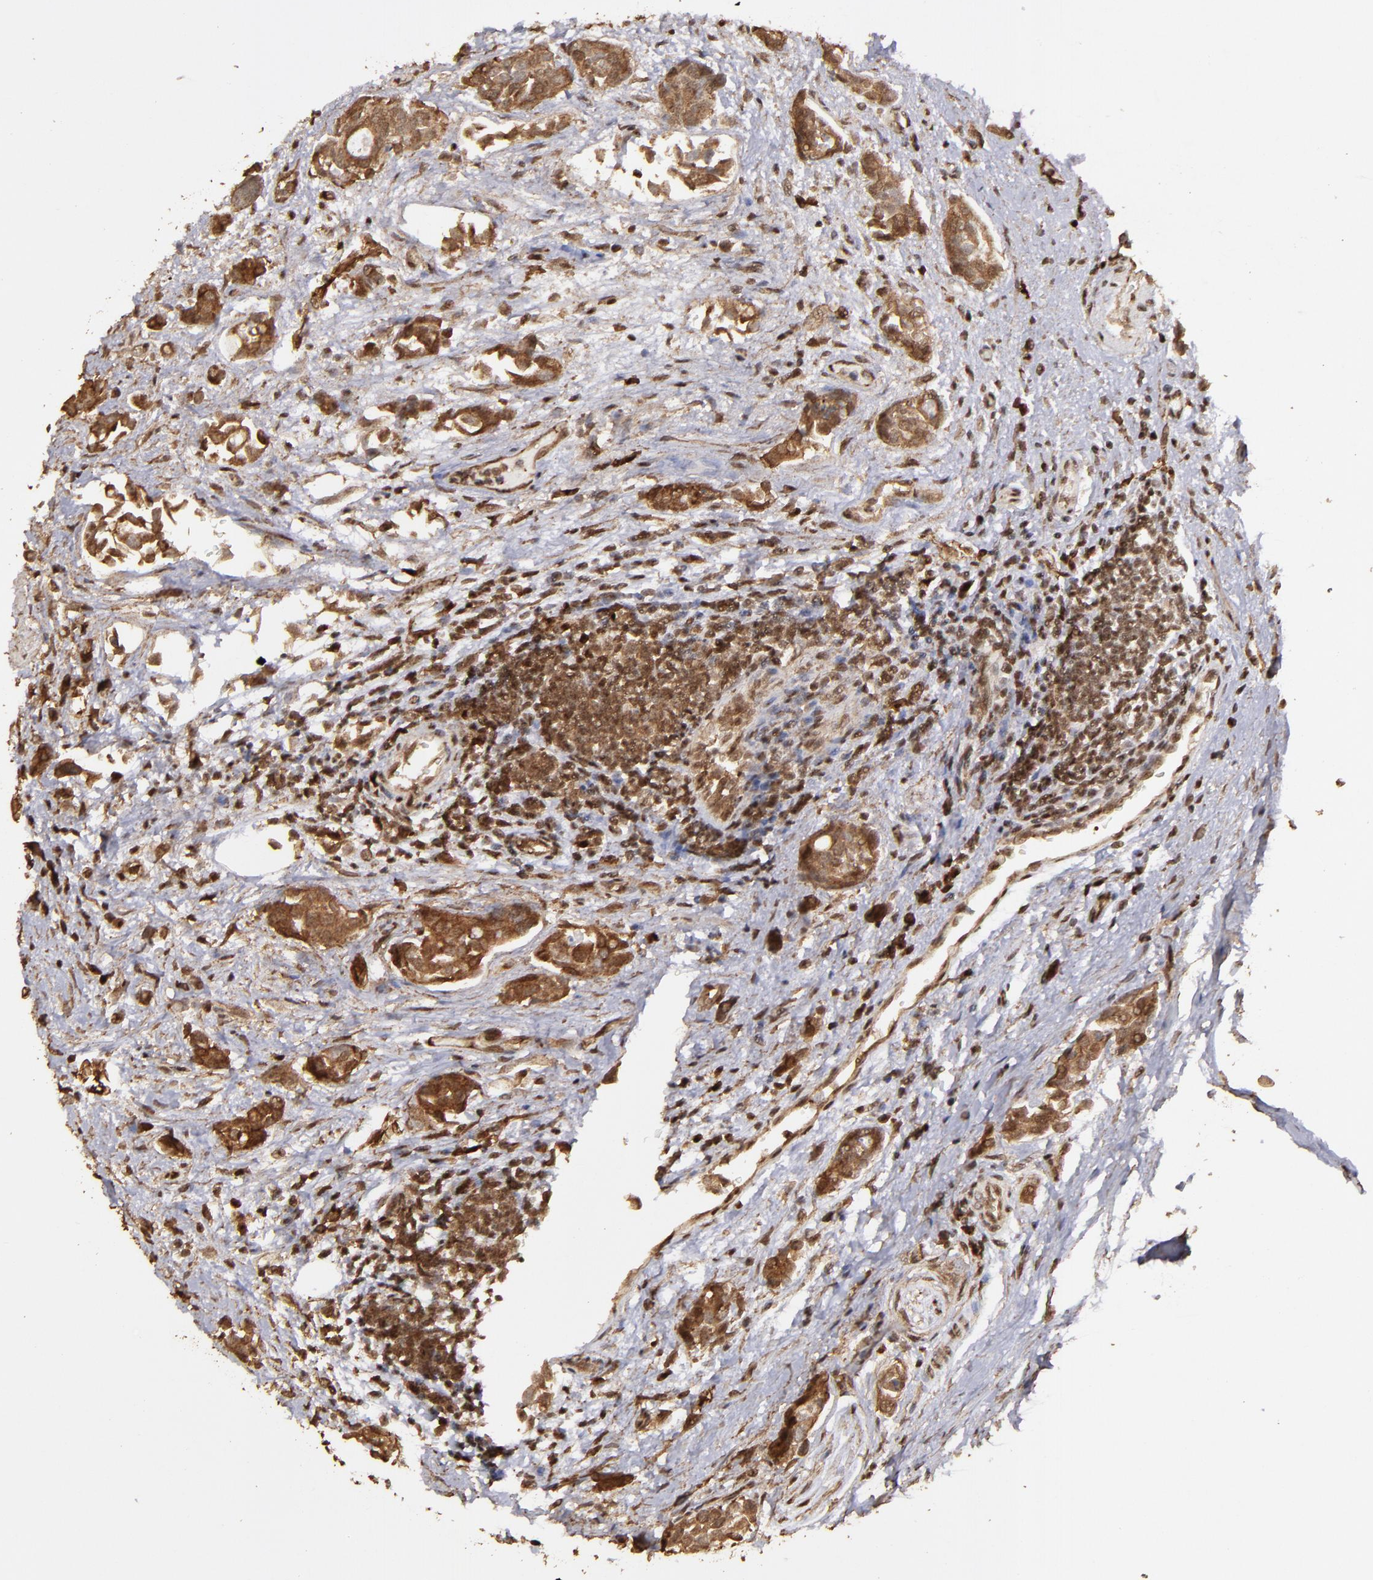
{"staining": {"intensity": "moderate", "quantity": ">75%", "location": "cytoplasmic/membranous"}, "tissue": "urothelial cancer", "cell_type": "Tumor cells", "image_type": "cancer", "snomed": [{"axis": "morphology", "description": "Urothelial carcinoma, High grade"}, {"axis": "topography", "description": "Urinary bladder"}], "caption": "DAB immunohistochemical staining of urothelial cancer reveals moderate cytoplasmic/membranous protein positivity in approximately >75% of tumor cells.", "gene": "ARNT", "patient": {"sex": "male", "age": 78}}